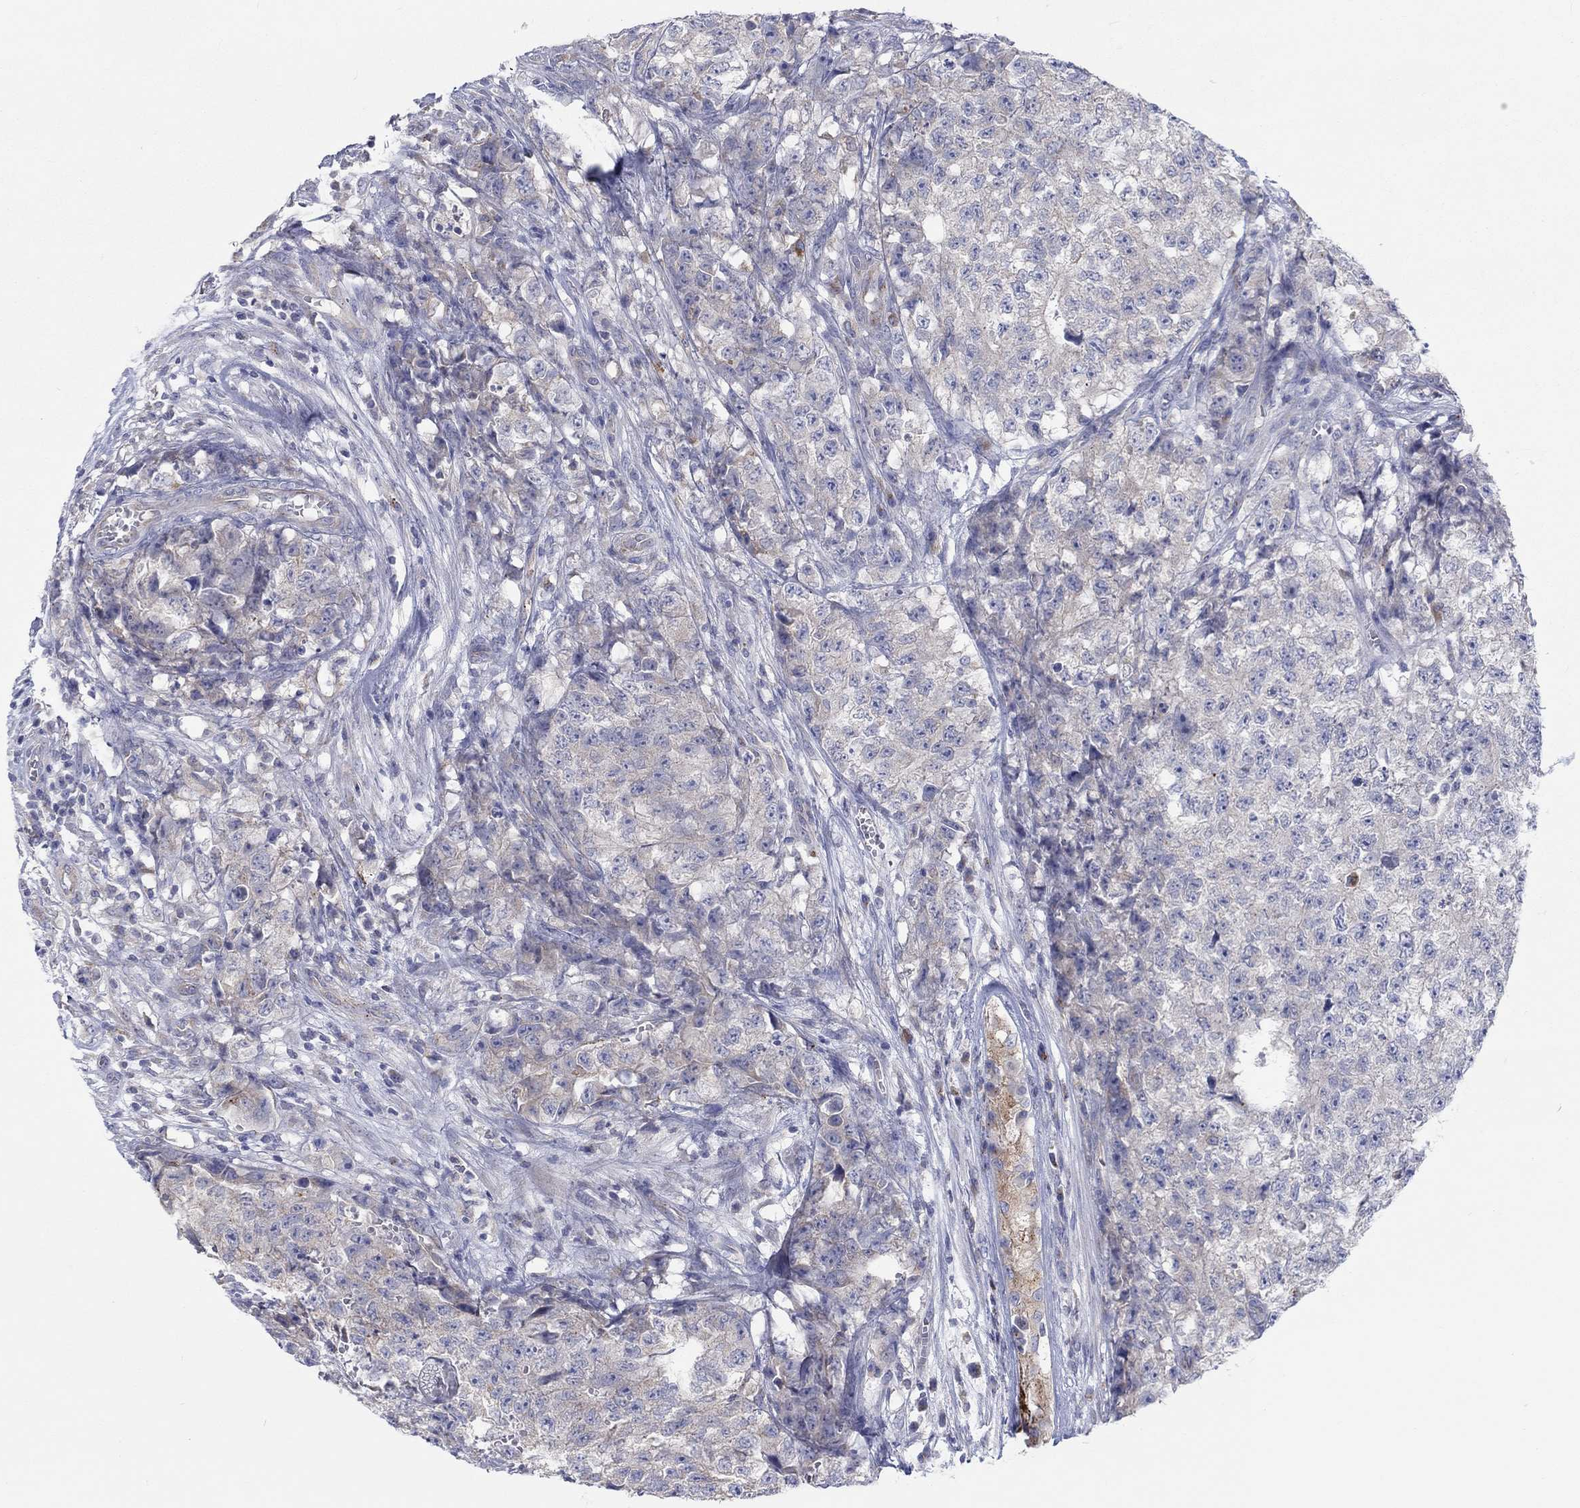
{"staining": {"intensity": "negative", "quantity": "none", "location": "none"}, "tissue": "testis cancer", "cell_type": "Tumor cells", "image_type": "cancer", "snomed": [{"axis": "morphology", "description": "Seminoma, NOS"}, {"axis": "morphology", "description": "Carcinoma, Embryonal, NOS"}, {"axis": "topography", "description": "Testis"}], "caption": "Immunohistochemistry histopathology image of neoplastic tissue: testis cancer stained with DAB (3,3'-diaminobenzidine) reveals no significant protein staining in tumor cells.", "gene": "BCO2", "patient": {"sex": "male", "age": 22}}